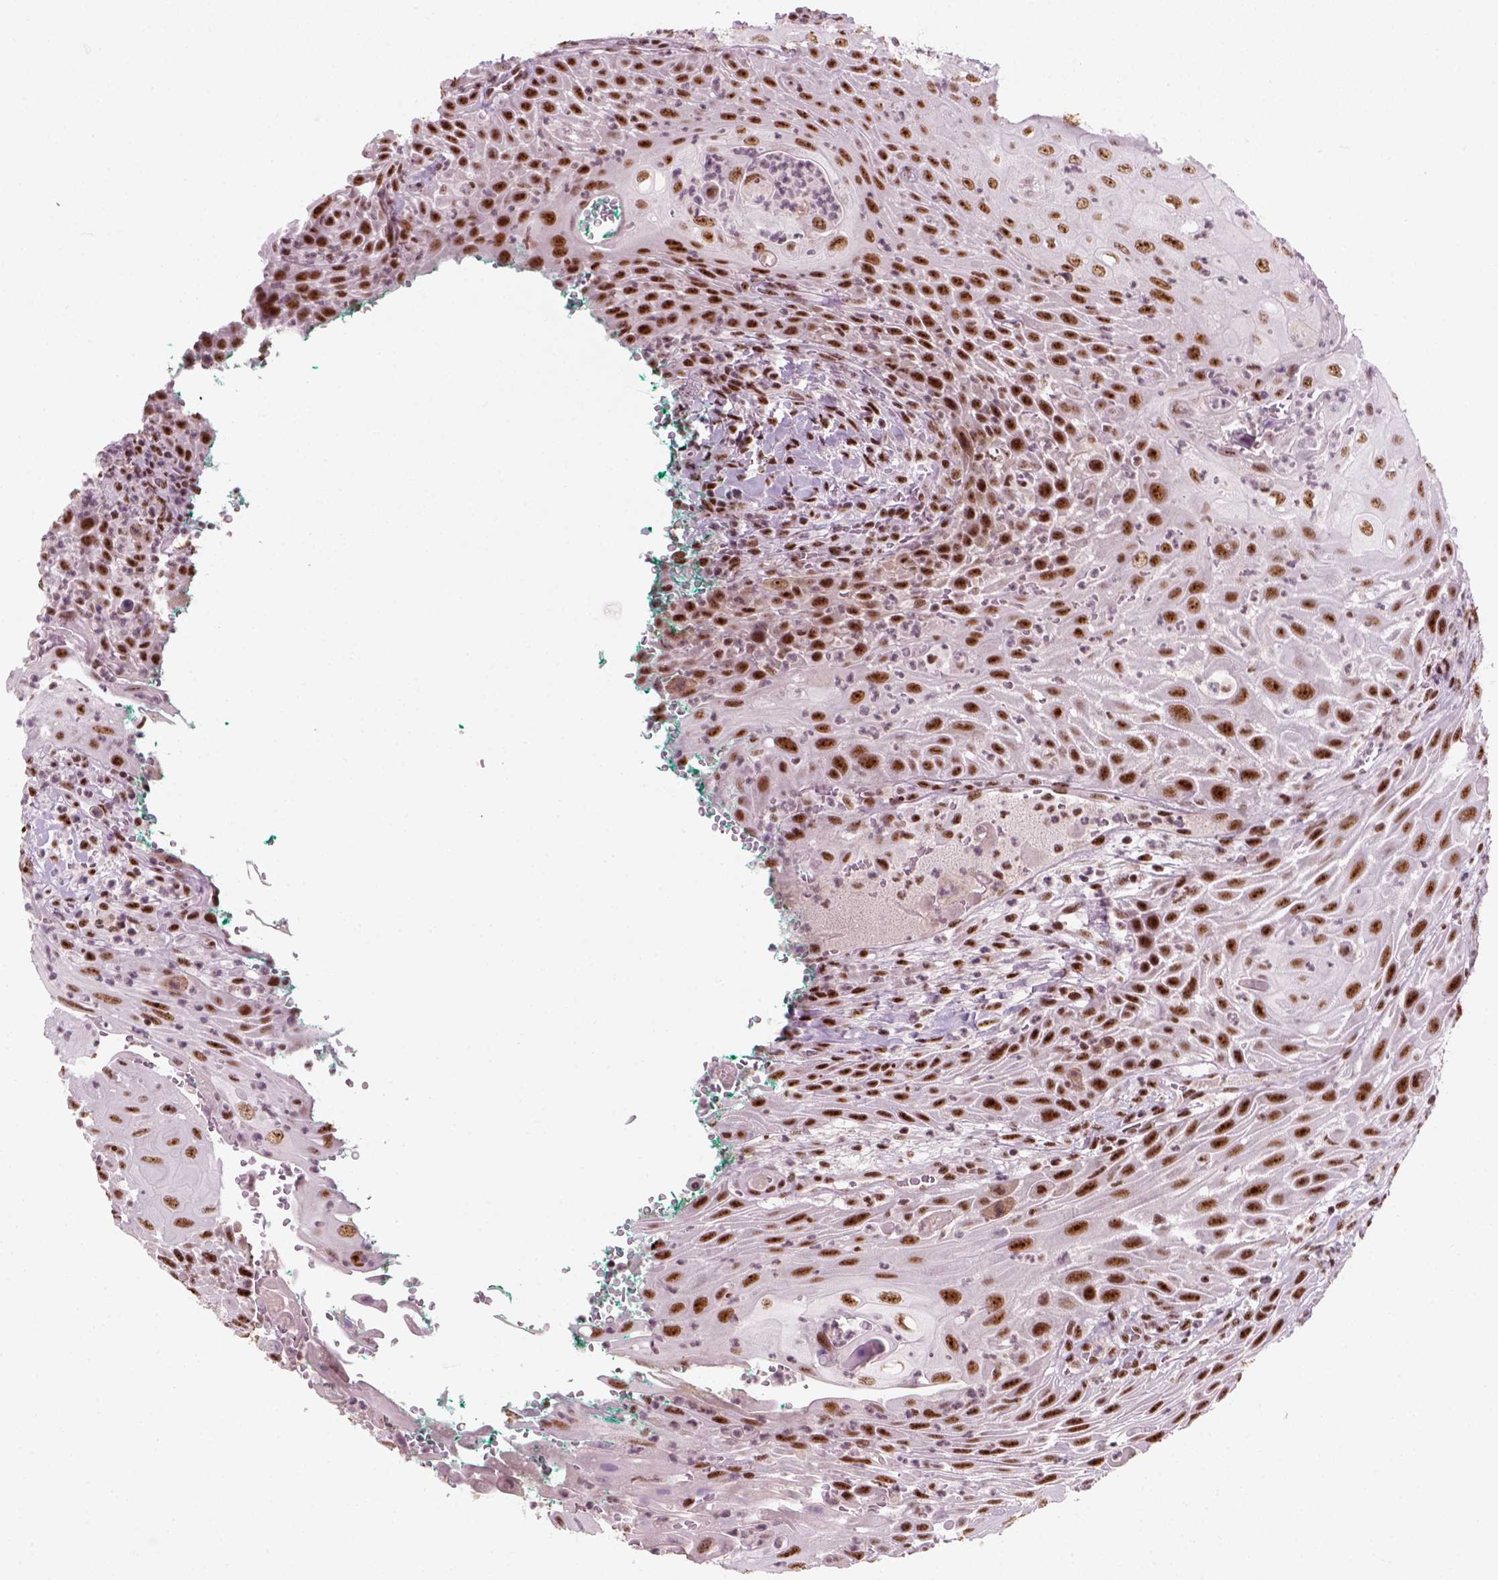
{"staining": {"intensity": "strong", "quantity": ">75%", "location": "nuclear"}, "tissue": "head and neck cancer", "cell_type": "Tumor cells", "image_type": "cancer", "snomed": [{"axis": "morphology", "description": "Squamous cell carcinoma, NOS"}, {"axis": "topography", "description": "Head-Neck"}], "caption": "Protein expression analysis of head and neck cancer reveals strong nuclear staining in approximately >75% of tumor cells.", "gene": "GTF2F1", "patient": {"sex": "male", "age": 69}}